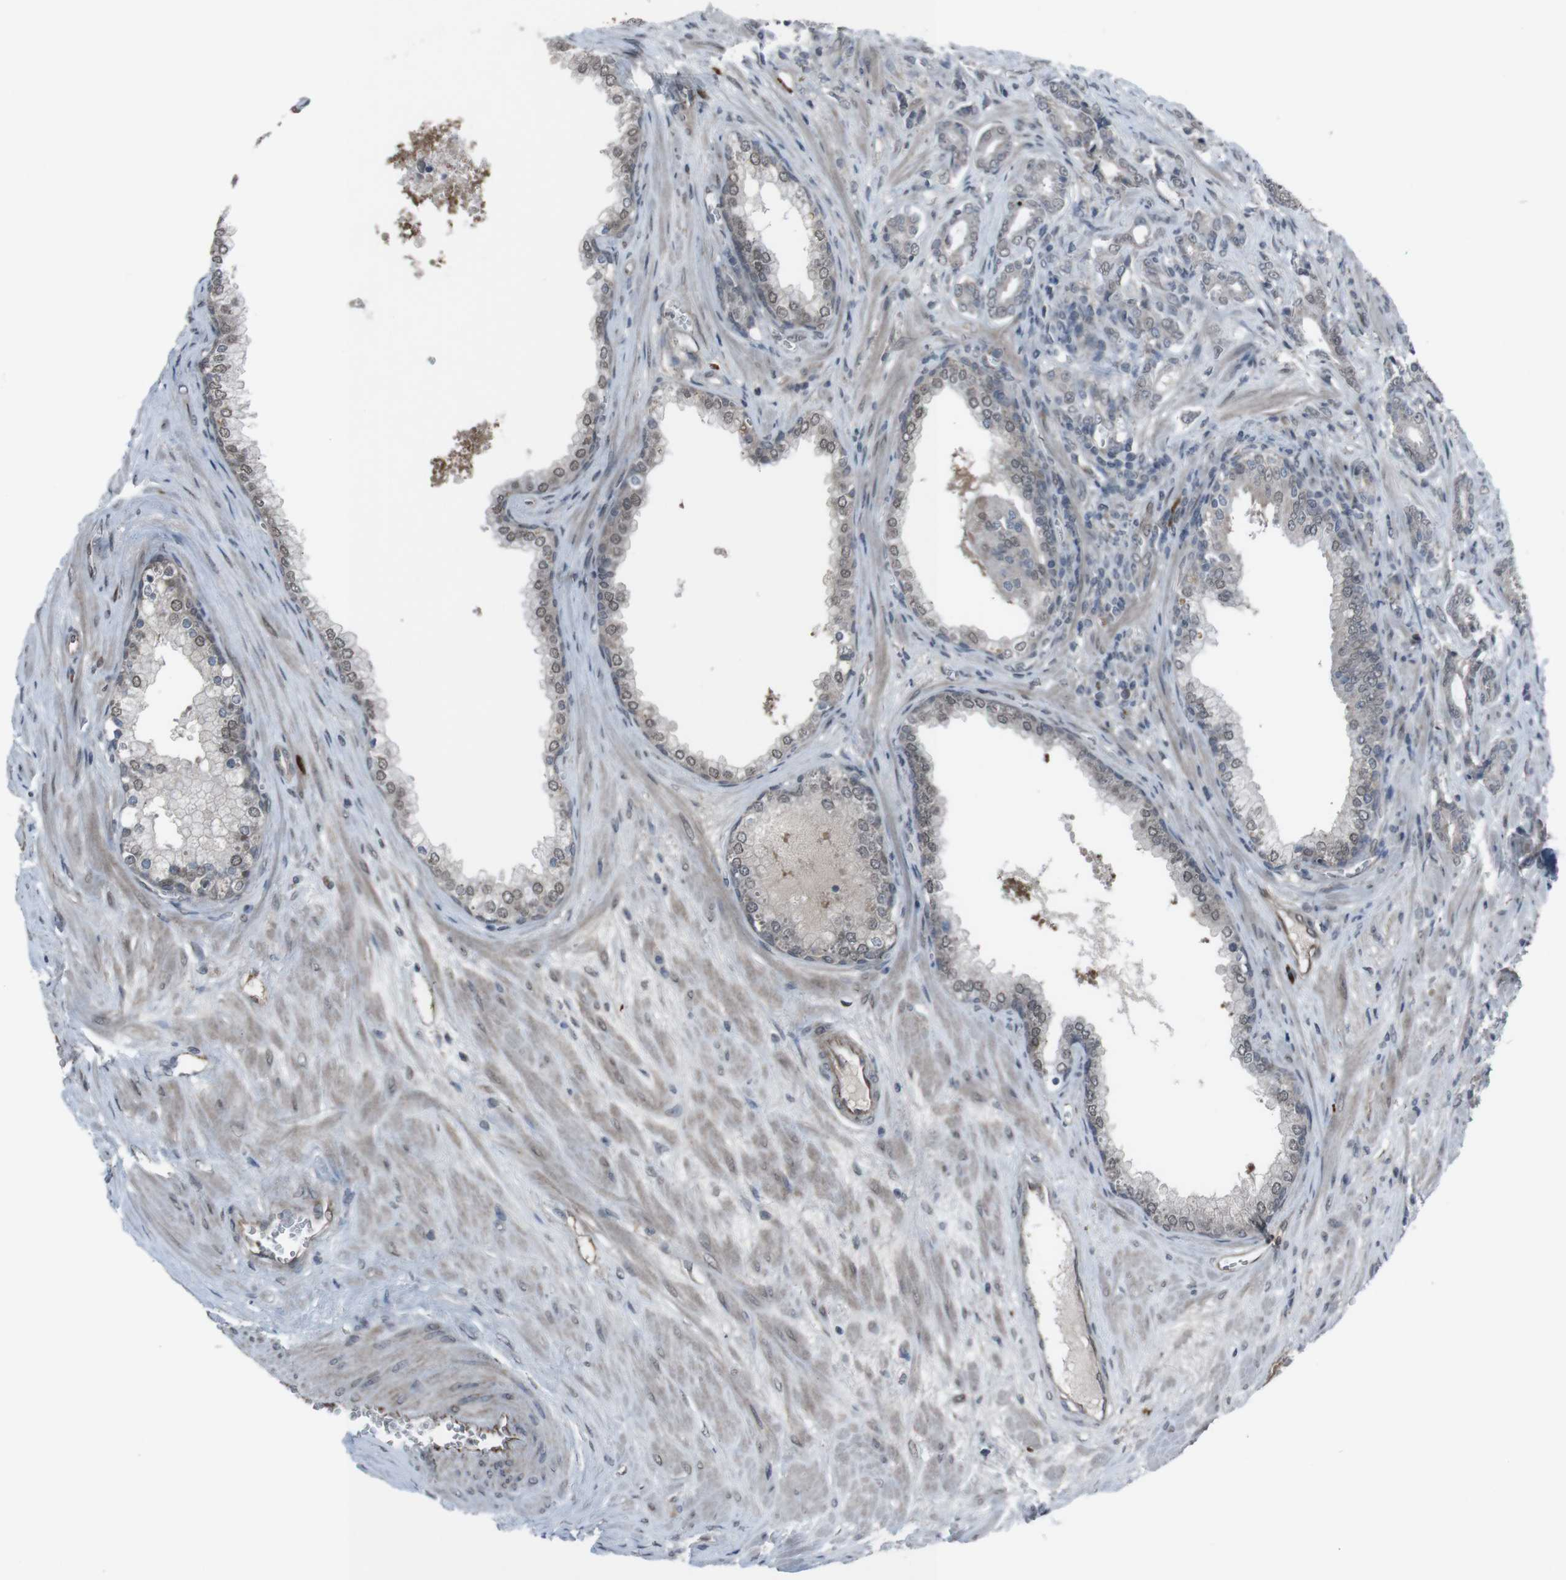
{"staining": {"intensity": "weak", "quantity": "<25%", "location": "nuclear"}, "tissue": "prostate cancer", "cell_type": "Tumor cells", "image_type": "cancer", "snomed": [{"axis": "morphology", "description": "Adenocarcinoma, Low grade"}, {"axis": "topography", "description": "Prostate"}], "caption": "High magnification brightfield microscopy of prostate low-grade adenocarcinoma stained with DAB (3,3'-diaminobenzidine) (brown) and counterstained with hematoxylin (blue): tumor cells show no significant positivity.", "gene": "SS18L1", "patient": {"sex": "male", "age": 58}}